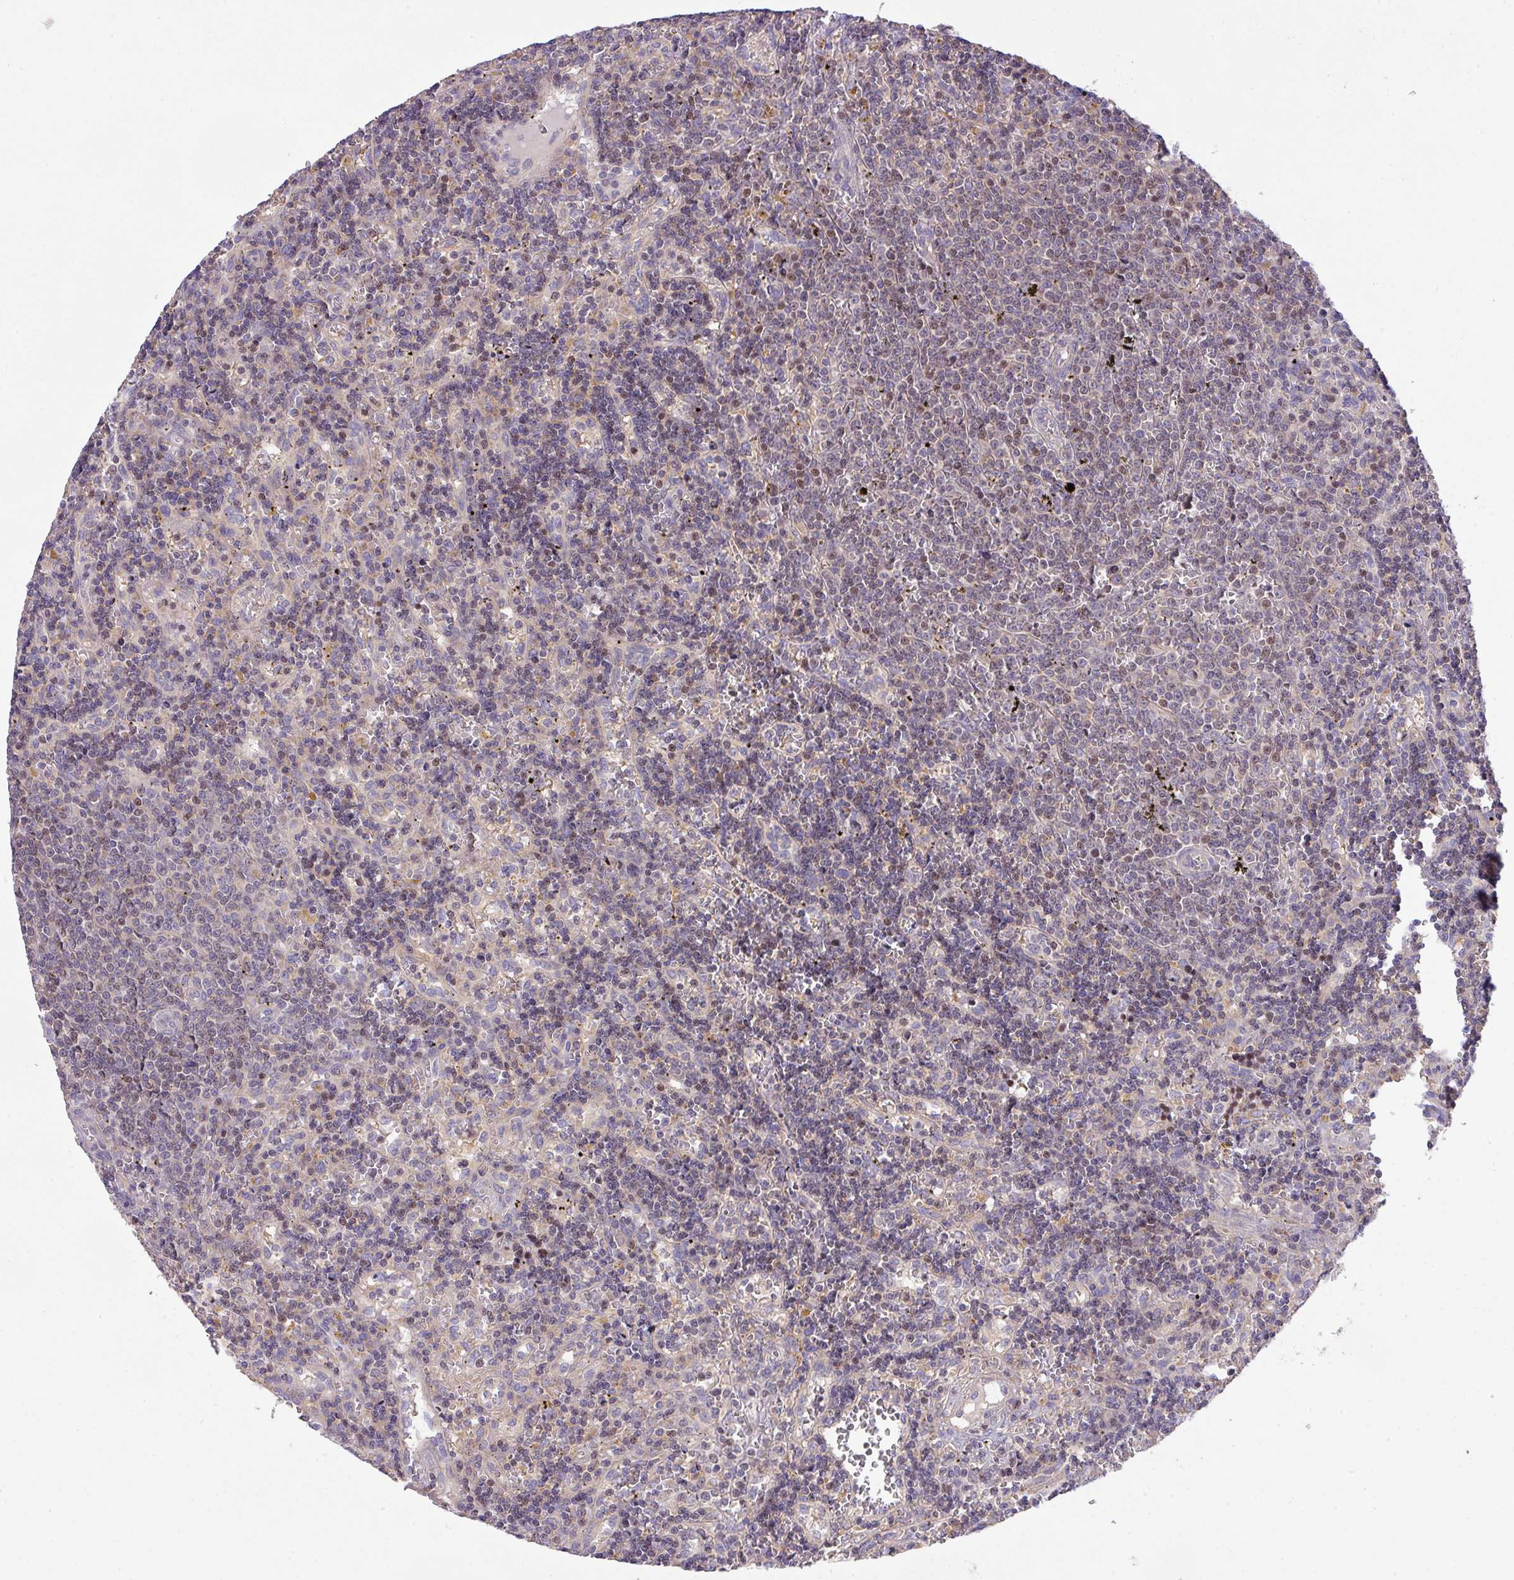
{"staining": {"intensity": "weak", "quantity": "<25%", "location": "nuclear"}, "tissue": "lymphoma", "cell_type": "Tumor cells", "image_type": "cancer", "snomed": [{"axis": "morphology", "description": "Malignant lymphoma, non-Hodgkin's type, Low grade"}, {"axis": "topography", "description": "Spleen"}], "caption": "The image exhibits no significant staining in tumor cells of lymphoma.", "gene": "ZNF394", "patient": {"sex": "male", "age": 60}}